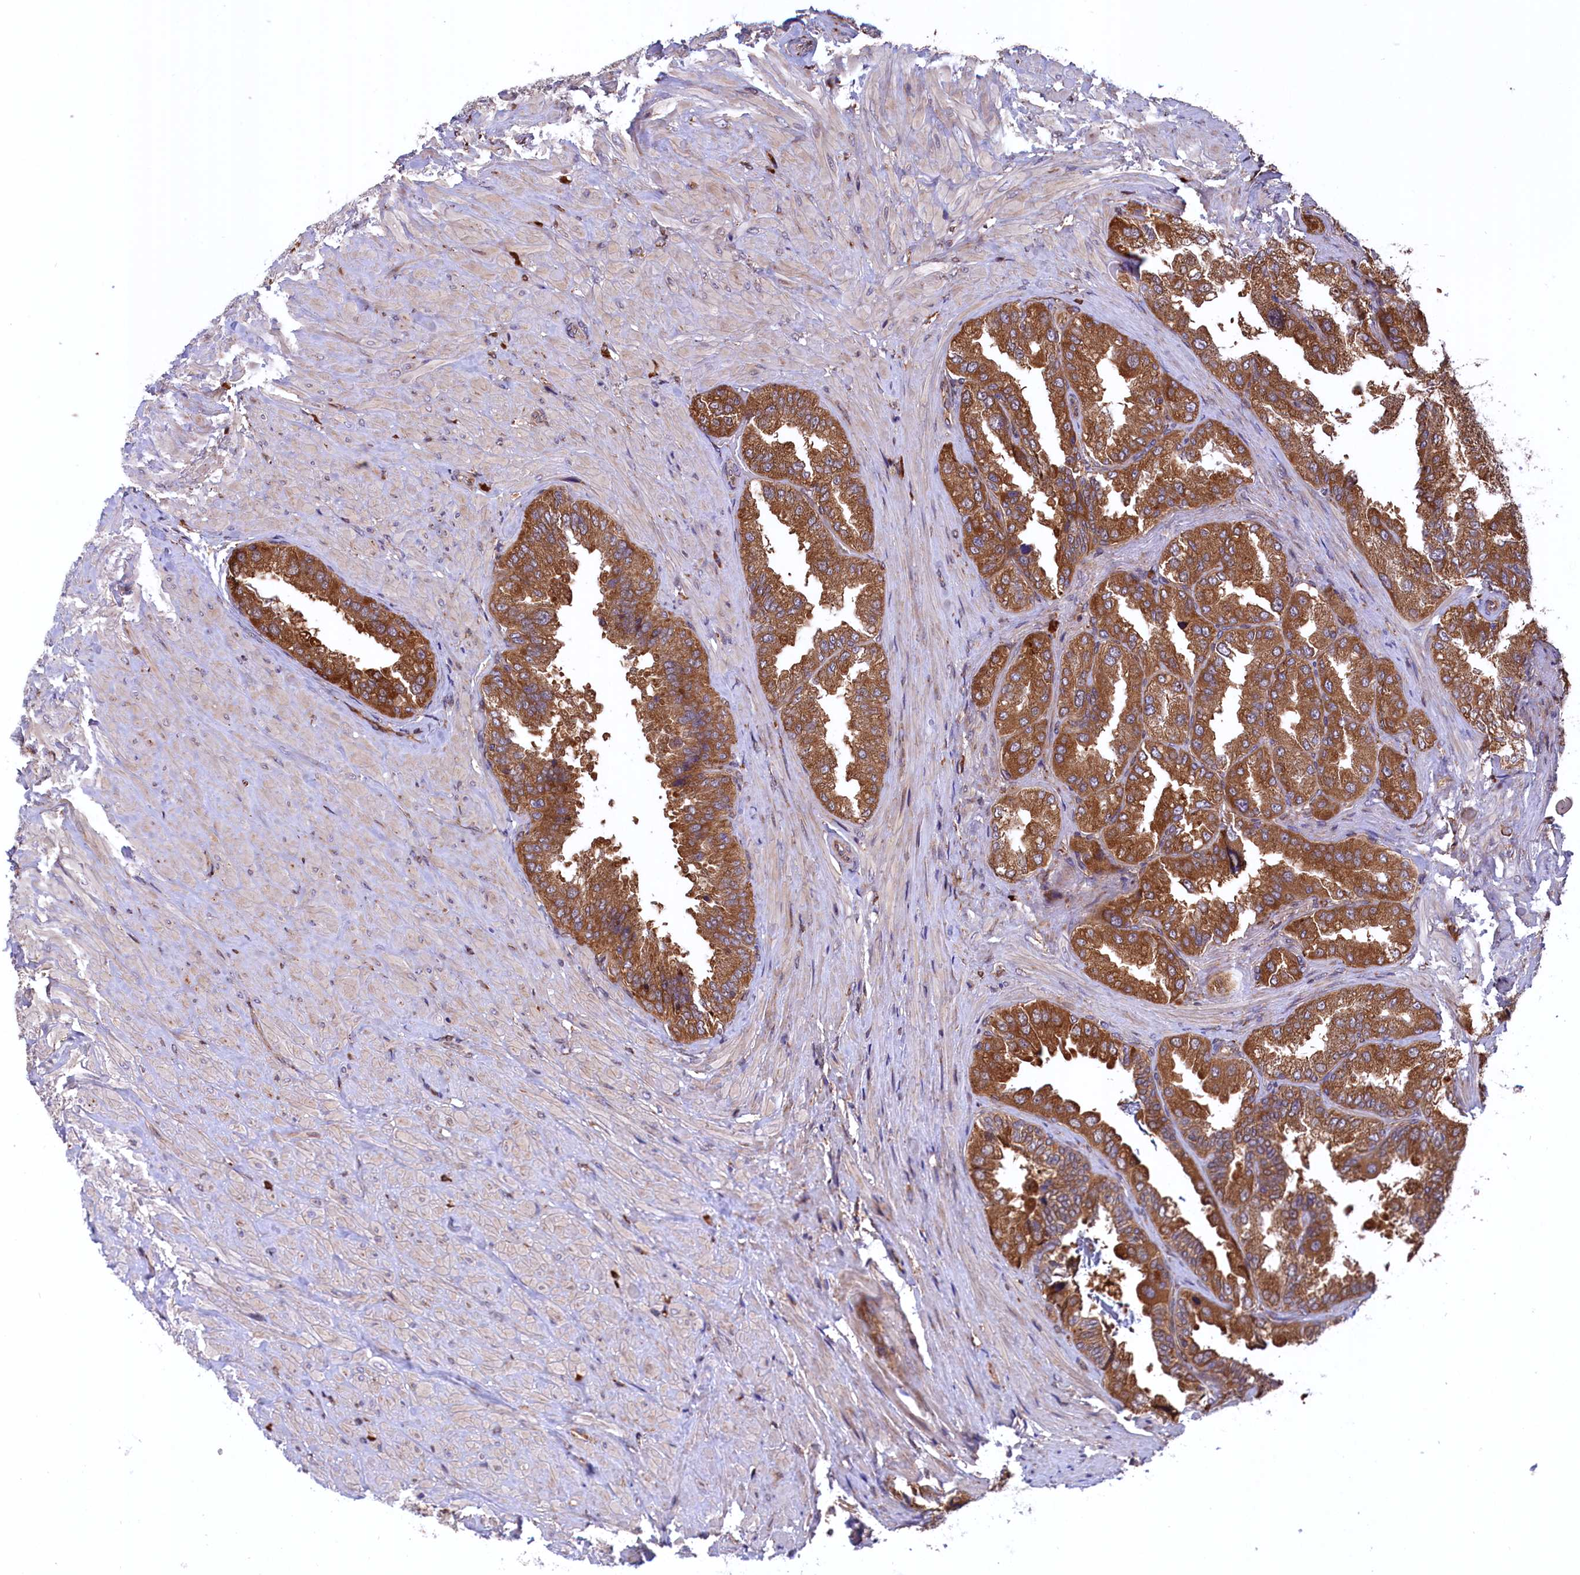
{"staining": {"intensity": "moderate", "quantity": ">75%", "location": "cytoplasmic/membranous"}, "tissue": "seminal vesicle", "cell_type": "Glandular cells", "image_type": "normal", "snomed": [{"axis": "morphology", "description": "Normal tissue, NOS"}, {"axis": "topography", "description": "Seminal veicle"}, {"axis": "topography", "description": "Peripheral nerve tissue"}], "caption": "An immunohistochemistry (IHC) image of unremarkable tissue is shown. Protein staining in brown highlights moderate cytoplasmic/membranous positivity in seminal vesicle within glandular cells. The staining was performed using DAB (3,3'-diaminobenzidine) to visualize the protein expression in brown, while the nuclei were stained in blue with hematoxylin (Magnification: 20x).", "gene": "PLA2G4C", "patient": {"sex": "male", "age": 63}}